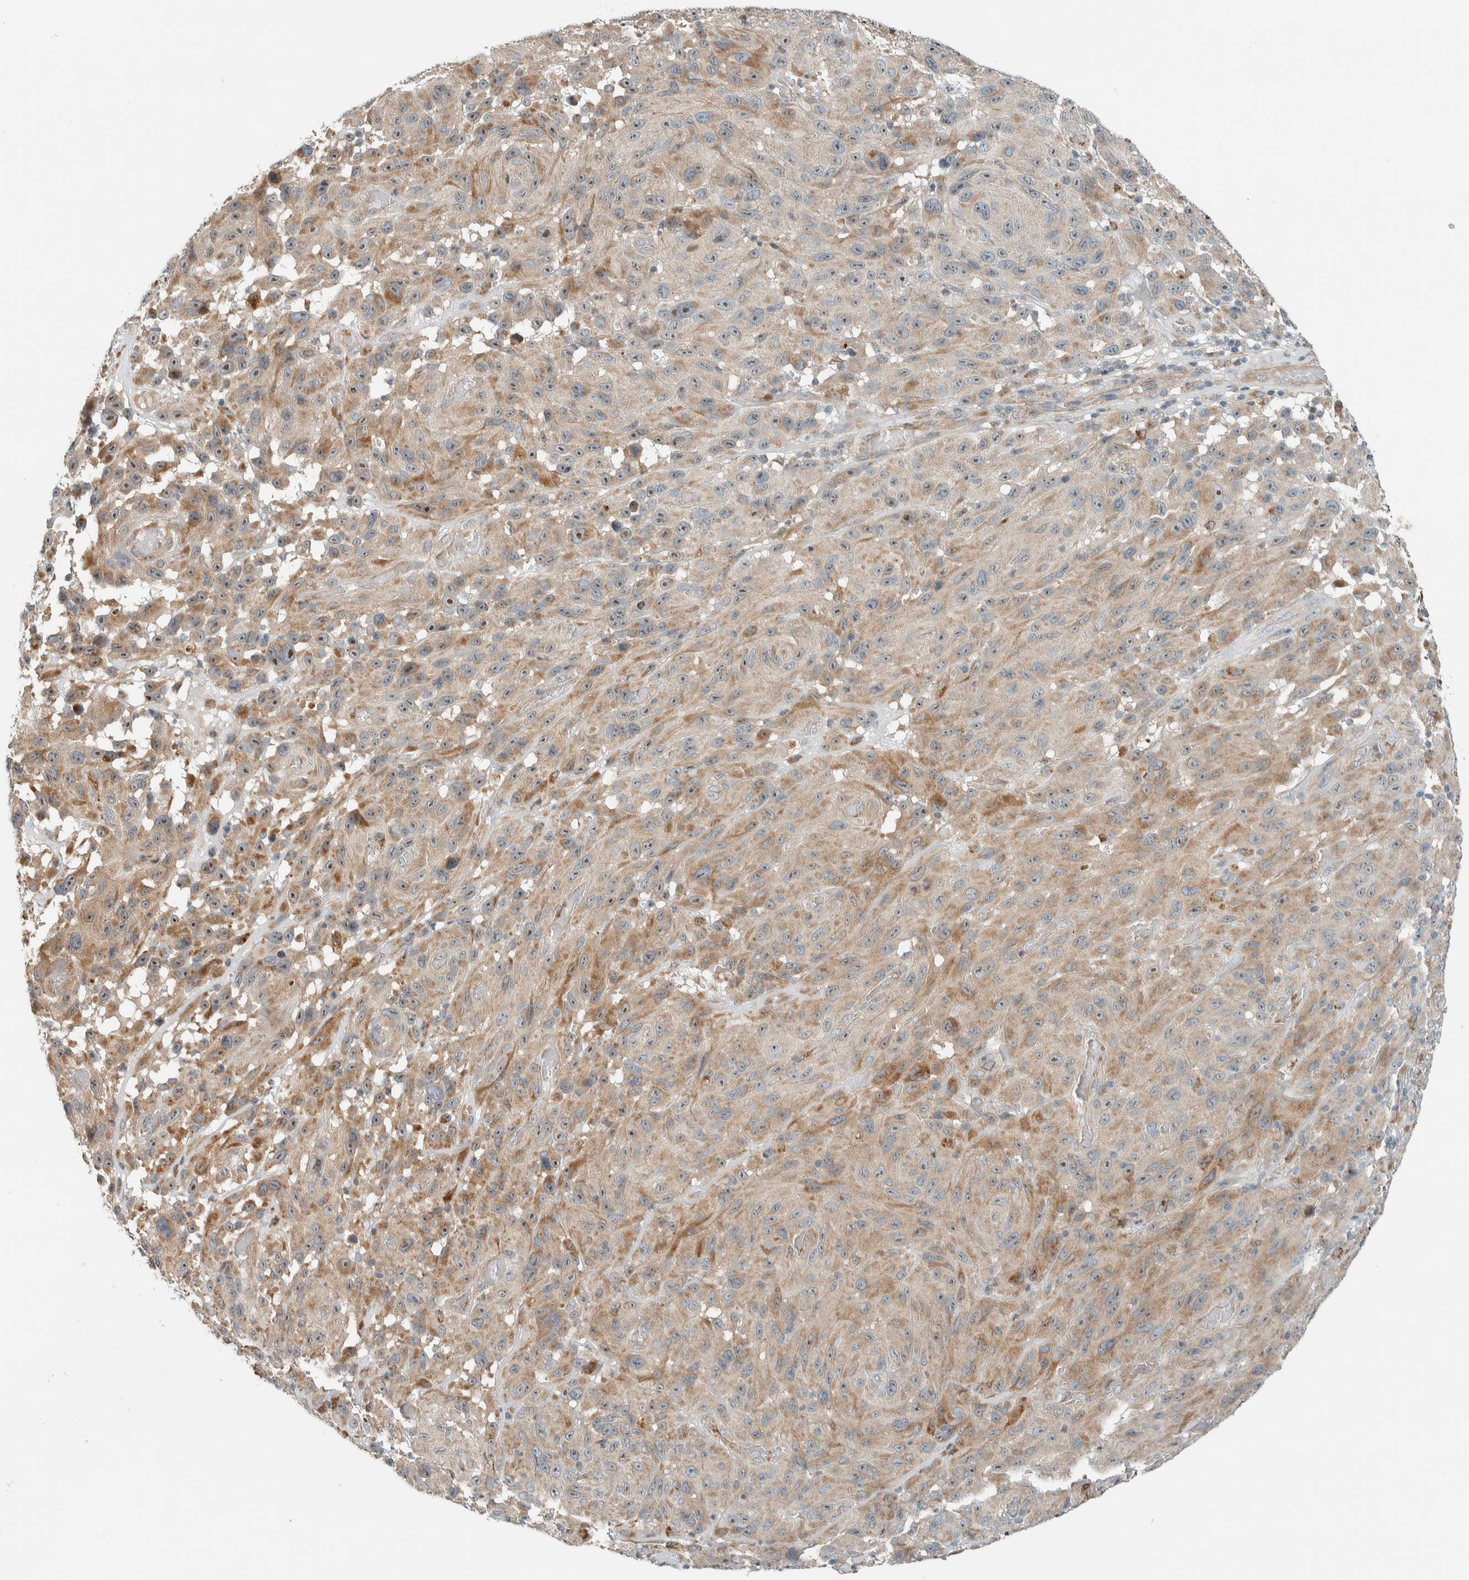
{"staining": {"intensity": "moderate", "quantity": ">75%", "location": "cytoplasmic/membranous,nuclear"}, "tissue": "melanoma", "cell_type": "Tumor cells", "image_type": "cancer", "snomed": [{"axis": "morphology", "description": "Malignant melanoma, NOS"}, {"axis": "topography", "description": "Skin"}], "caption": "Protein expression analysis of melanoma reveals moderate cytoplasmic/membranous and nuclear positivity in about >75% of tumor cells.", "gene": "SLFN12L", "patient": {"sex": "male", "age": 66}}